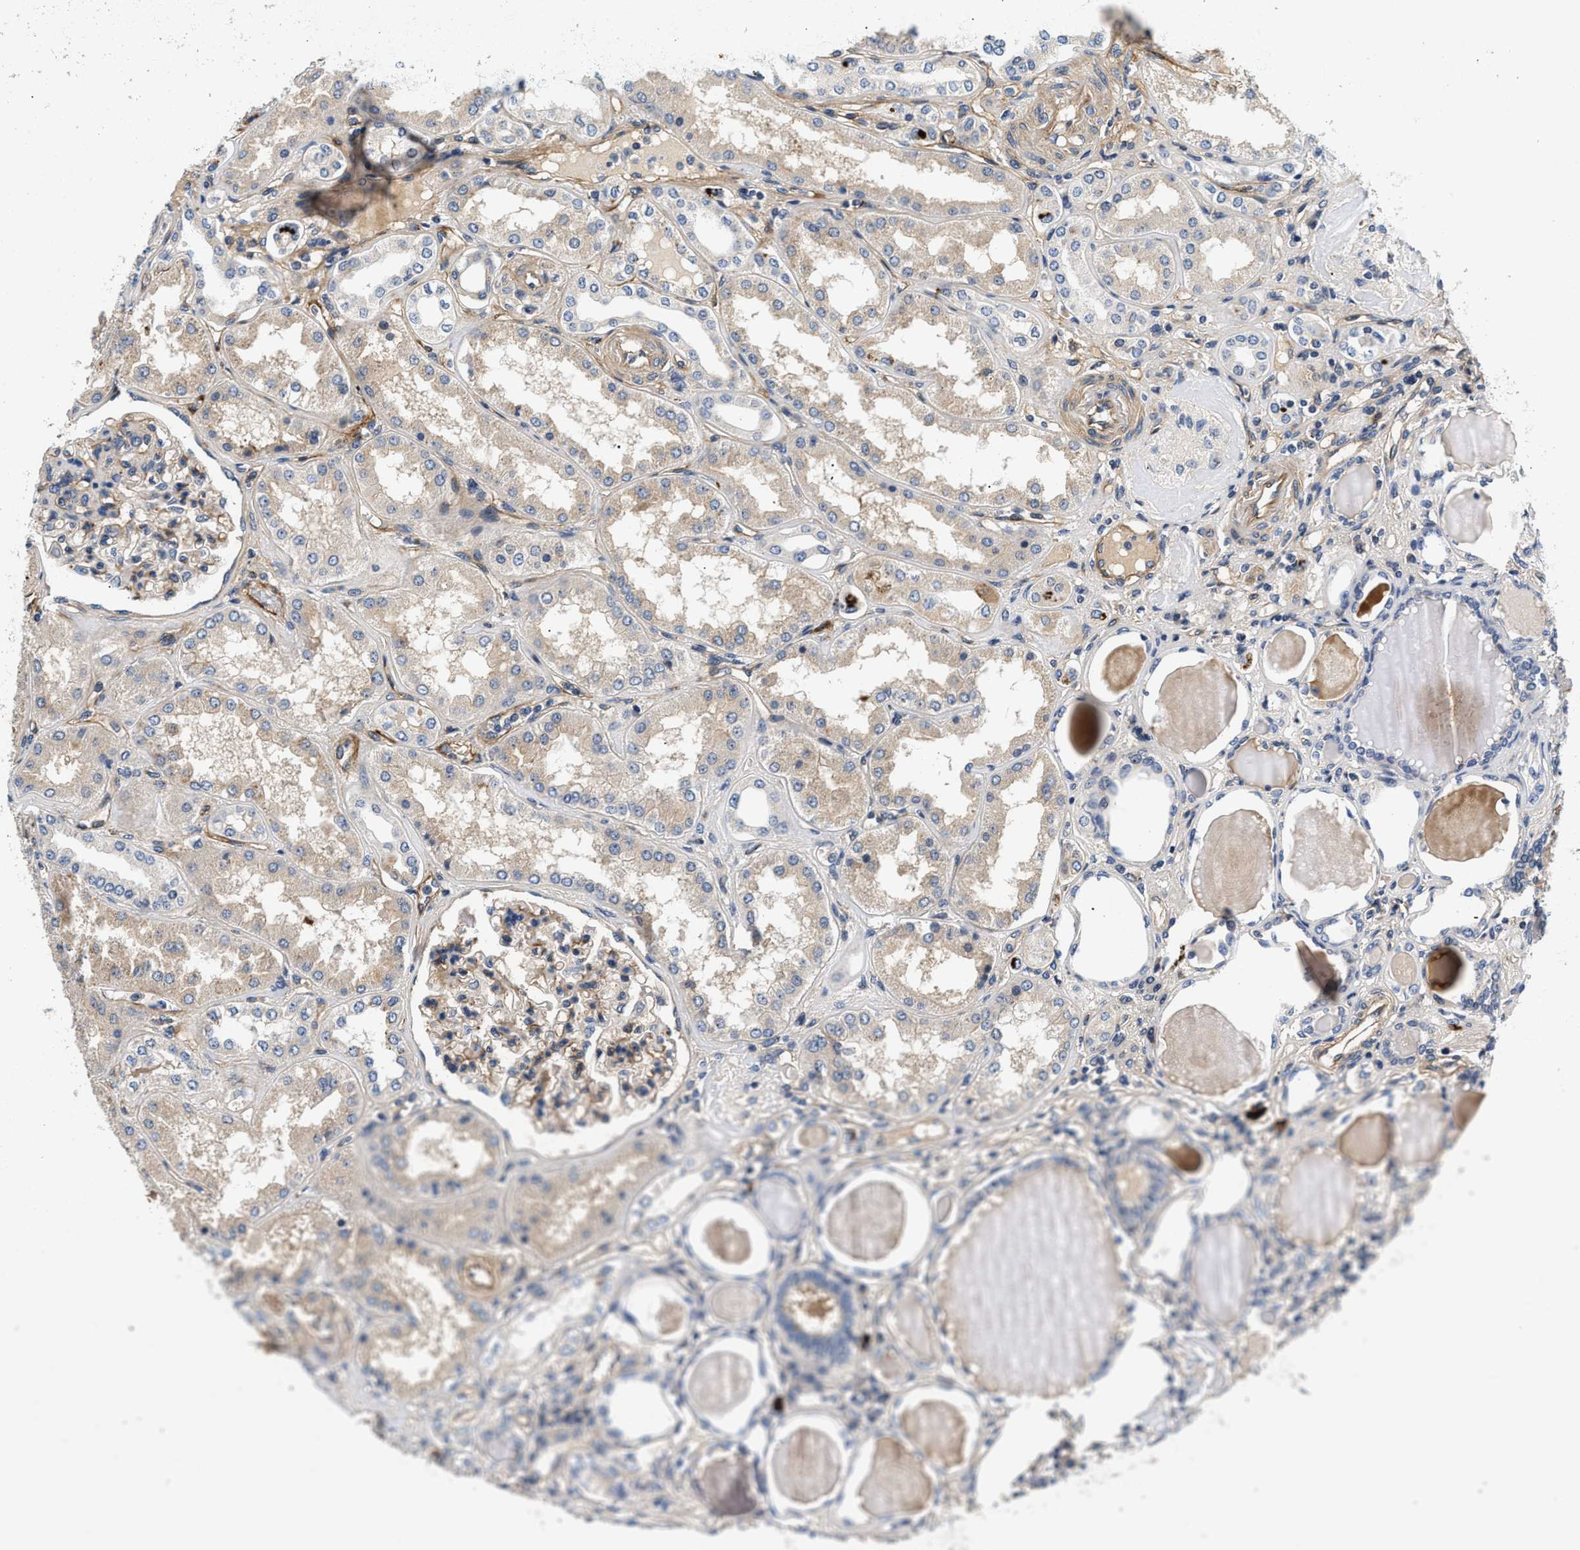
{"staining": {"intensity": "moderate", "quantity": ">75%", "location": "cytoplasmic/membranous"}, "tissue": "kidney", "cell_type": "Cells in glomeruli", "image_type": "normal", "snomed": [{"axis": "morphology", "description": "Normal tissue, NOS"}, {"axis": "topography", "description": "Kidney"}], "caption": "Protein staining of benign kidney reveals moderate cytoplasmic/membranous positivity in approximately >75% of cells in glomeruli. (DAB = brown stain, brightfield microscopy at high magnification).", "gene": "NME6", "patient": {"sex": "female", "age": 56}}